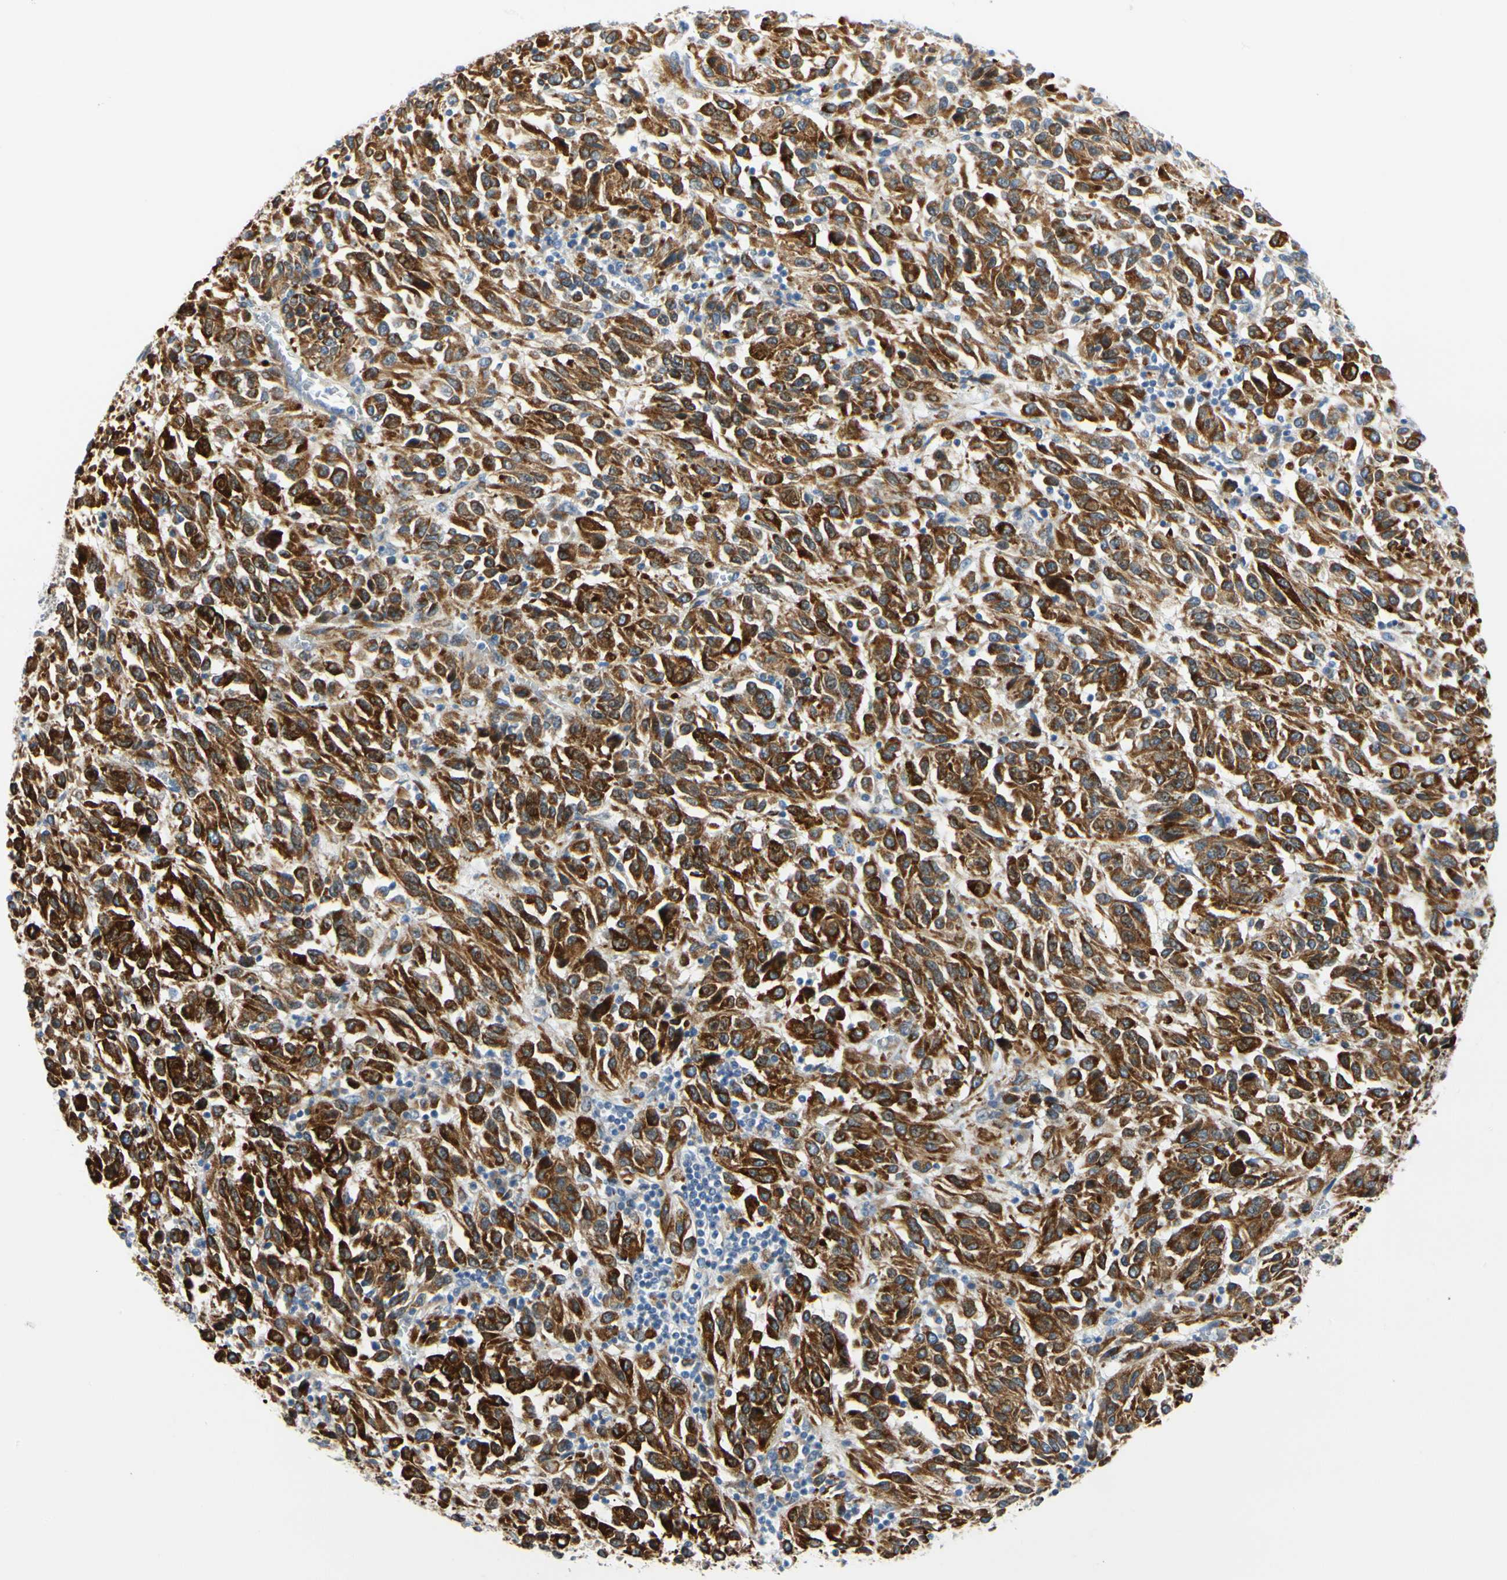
{"staining": {"intensity": "strong", "quantity": ">75%", "location": "cytoplasmic/membranous"}, "tissue": "melanoma", "cell_type": "Tumor cells", "image_type": "cancer", "snomed": [{"axis": "morphology", "description": "Malignant melanoma, Metastatic site"}, {"axis": "topography", "description": "Lung"}], "caption": "Protein analysis of malignant melanoma (metastatic site) tissue reveals strong cytoplasmic/membranous positivity in about >75% of tumor cells.", "gene": "ZNF236", "patient": {"sex": "male", "age": 64}}